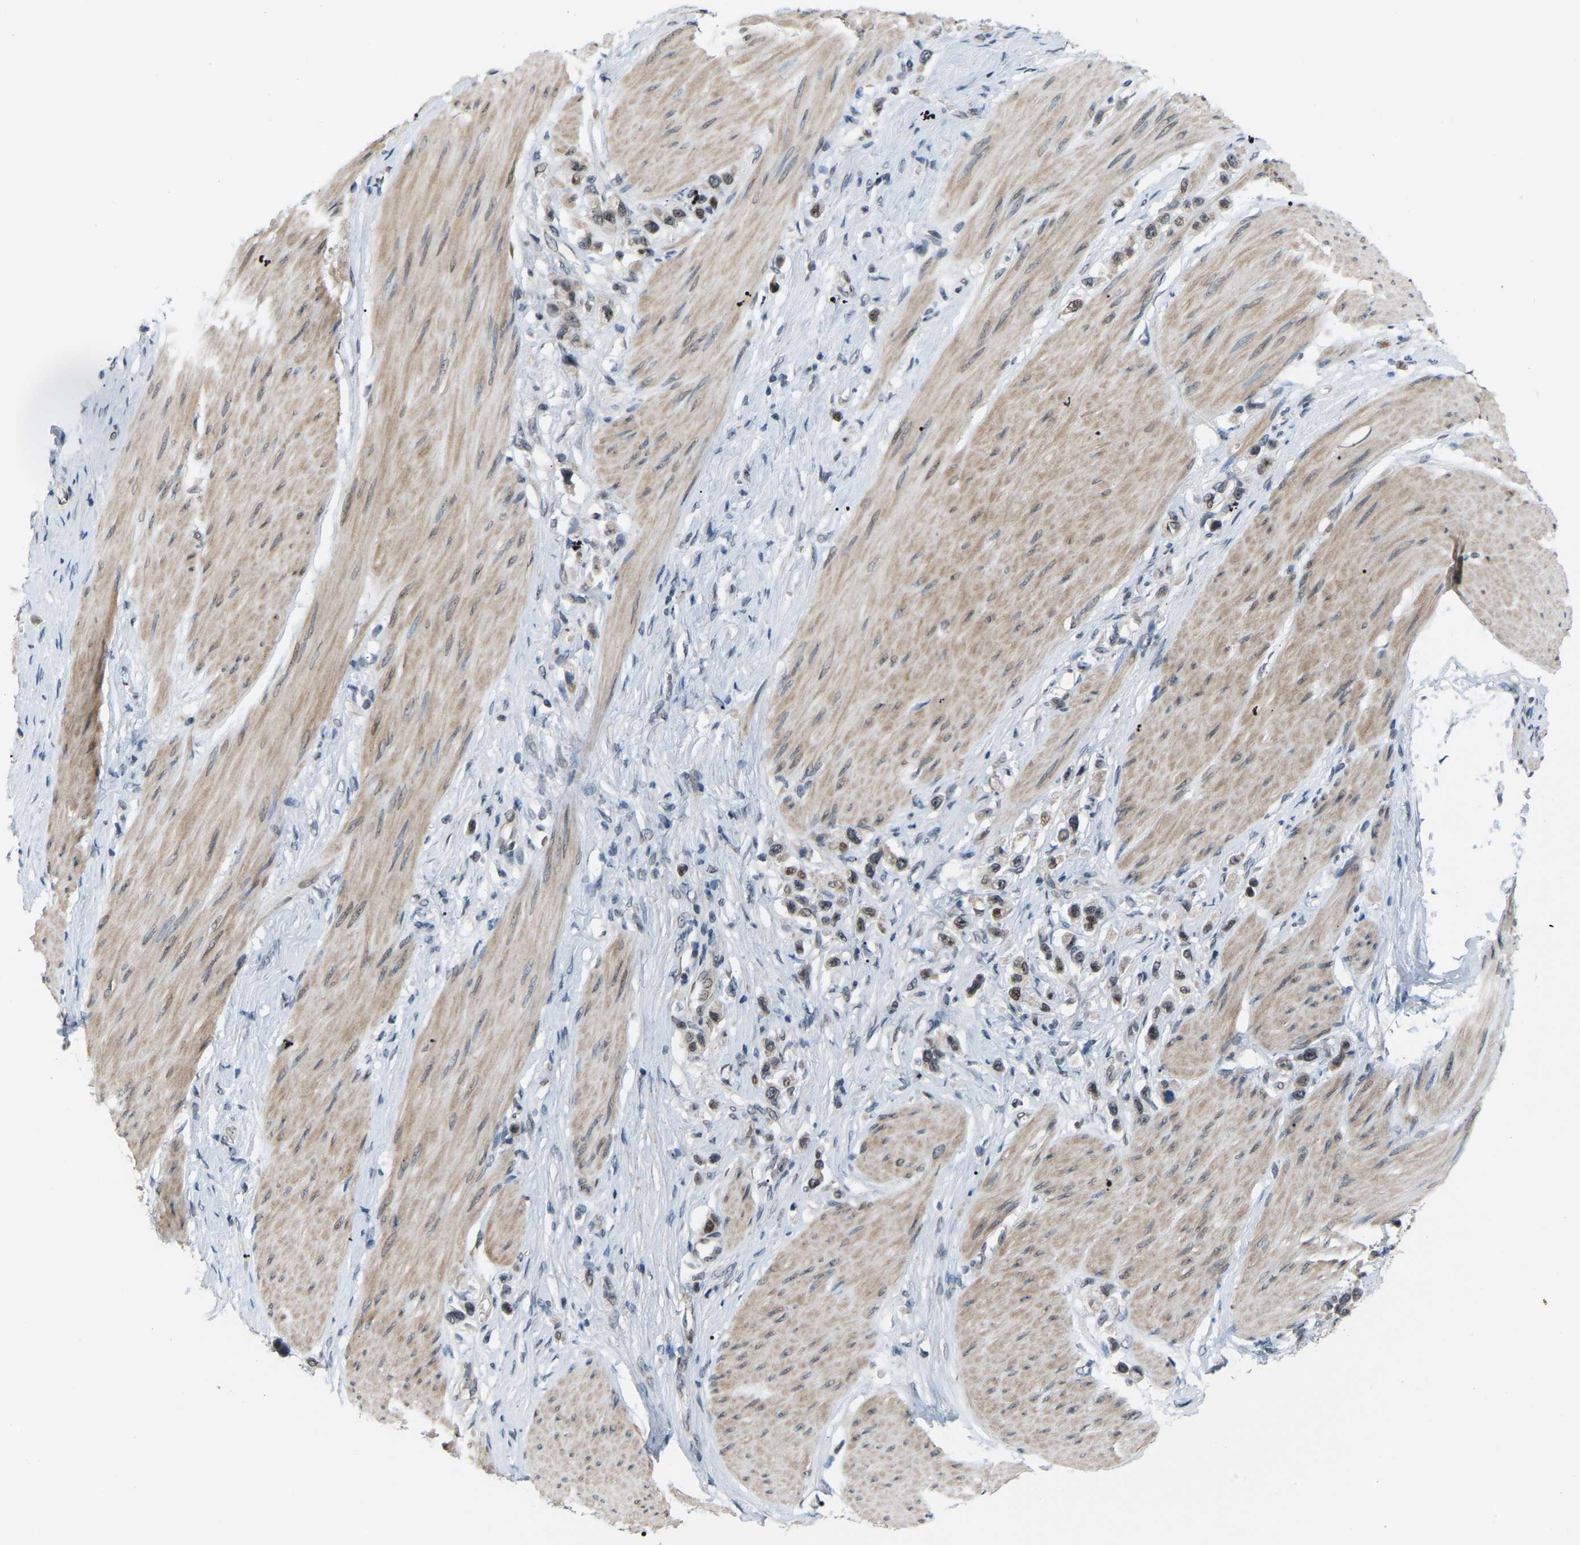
{"staining": {"intensity": "weak", "quantity": "<25%", "location": "nuclear"}, "tissue": "stomach cancer", "cell_type": "Tumor cells", "image_type": "cancer", "snomed": [{"axis": "morphology", "description": "Adenocarcinoma, NOS"}, {"axis": "topography", "description": "Stomach"}], "caption": "This is an IHC image of stomach adenocarcinoma. There is no staining in tumor cells.", "gene": "CROT", "patient": {"sex": "female", "age": 65}}